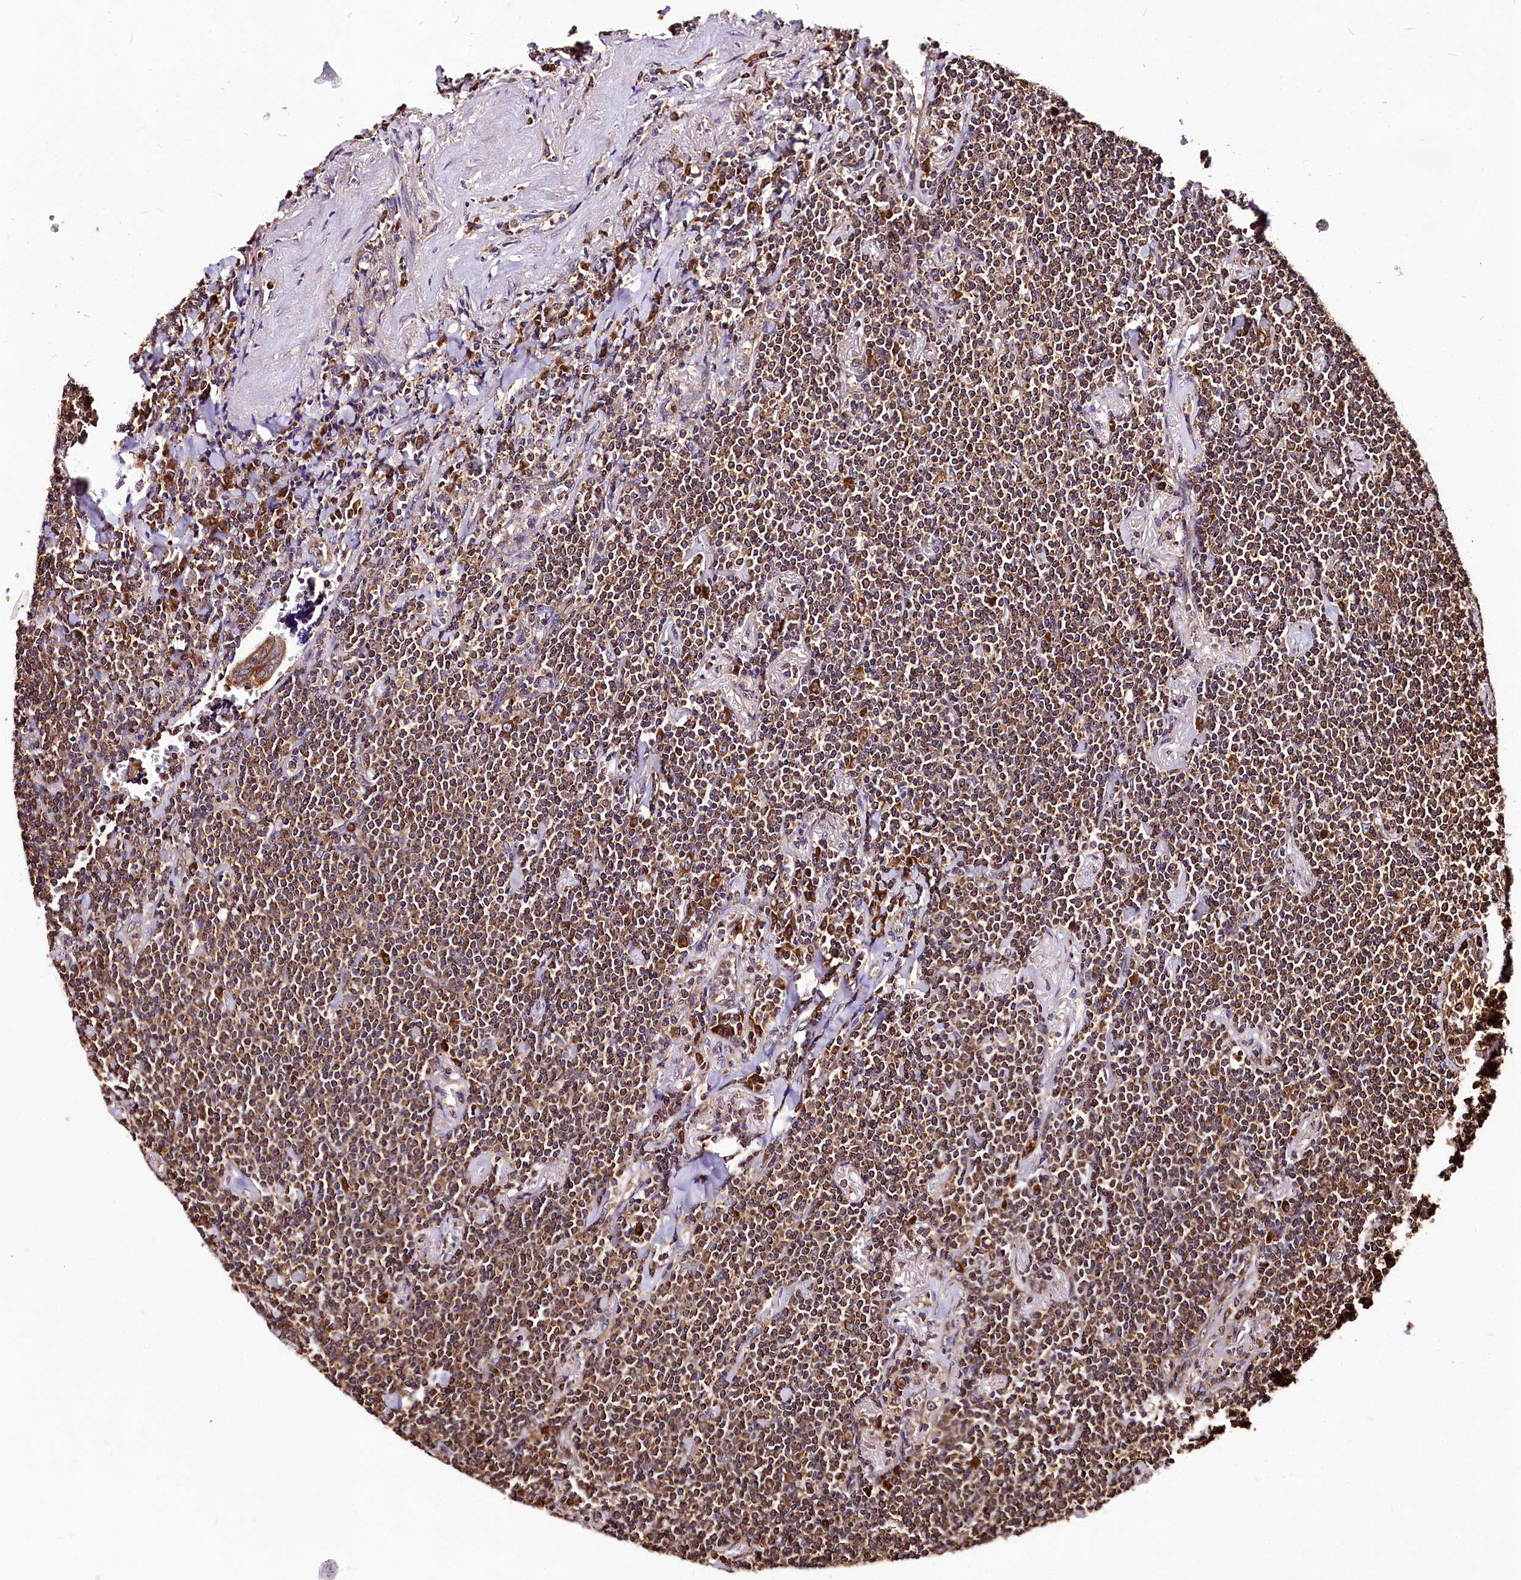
{"staining": {"intensity": "moderate", "quantity": ">75%", "location": "cytoplasmic/membranous"}, "tissue": "lymphoma", "cell_type": "Tumor cells", "image_type": "cancer", "snomed": [{"axis": "morphology", "description": "Malignant lymphoma, non-Hodgkin's type, Low grade"}, {"axis": "topography", "description": "Lung"}], "caption": "A medium amount of moderate cytoplasmic/membranous expression is appreciated in about >75% of tumor cells in malignant lymphoma, non-Hodgkin's type (low-grade) tissue.", "gene": "LRSAM1", "patient": {"sex": "female", "age": 71}}